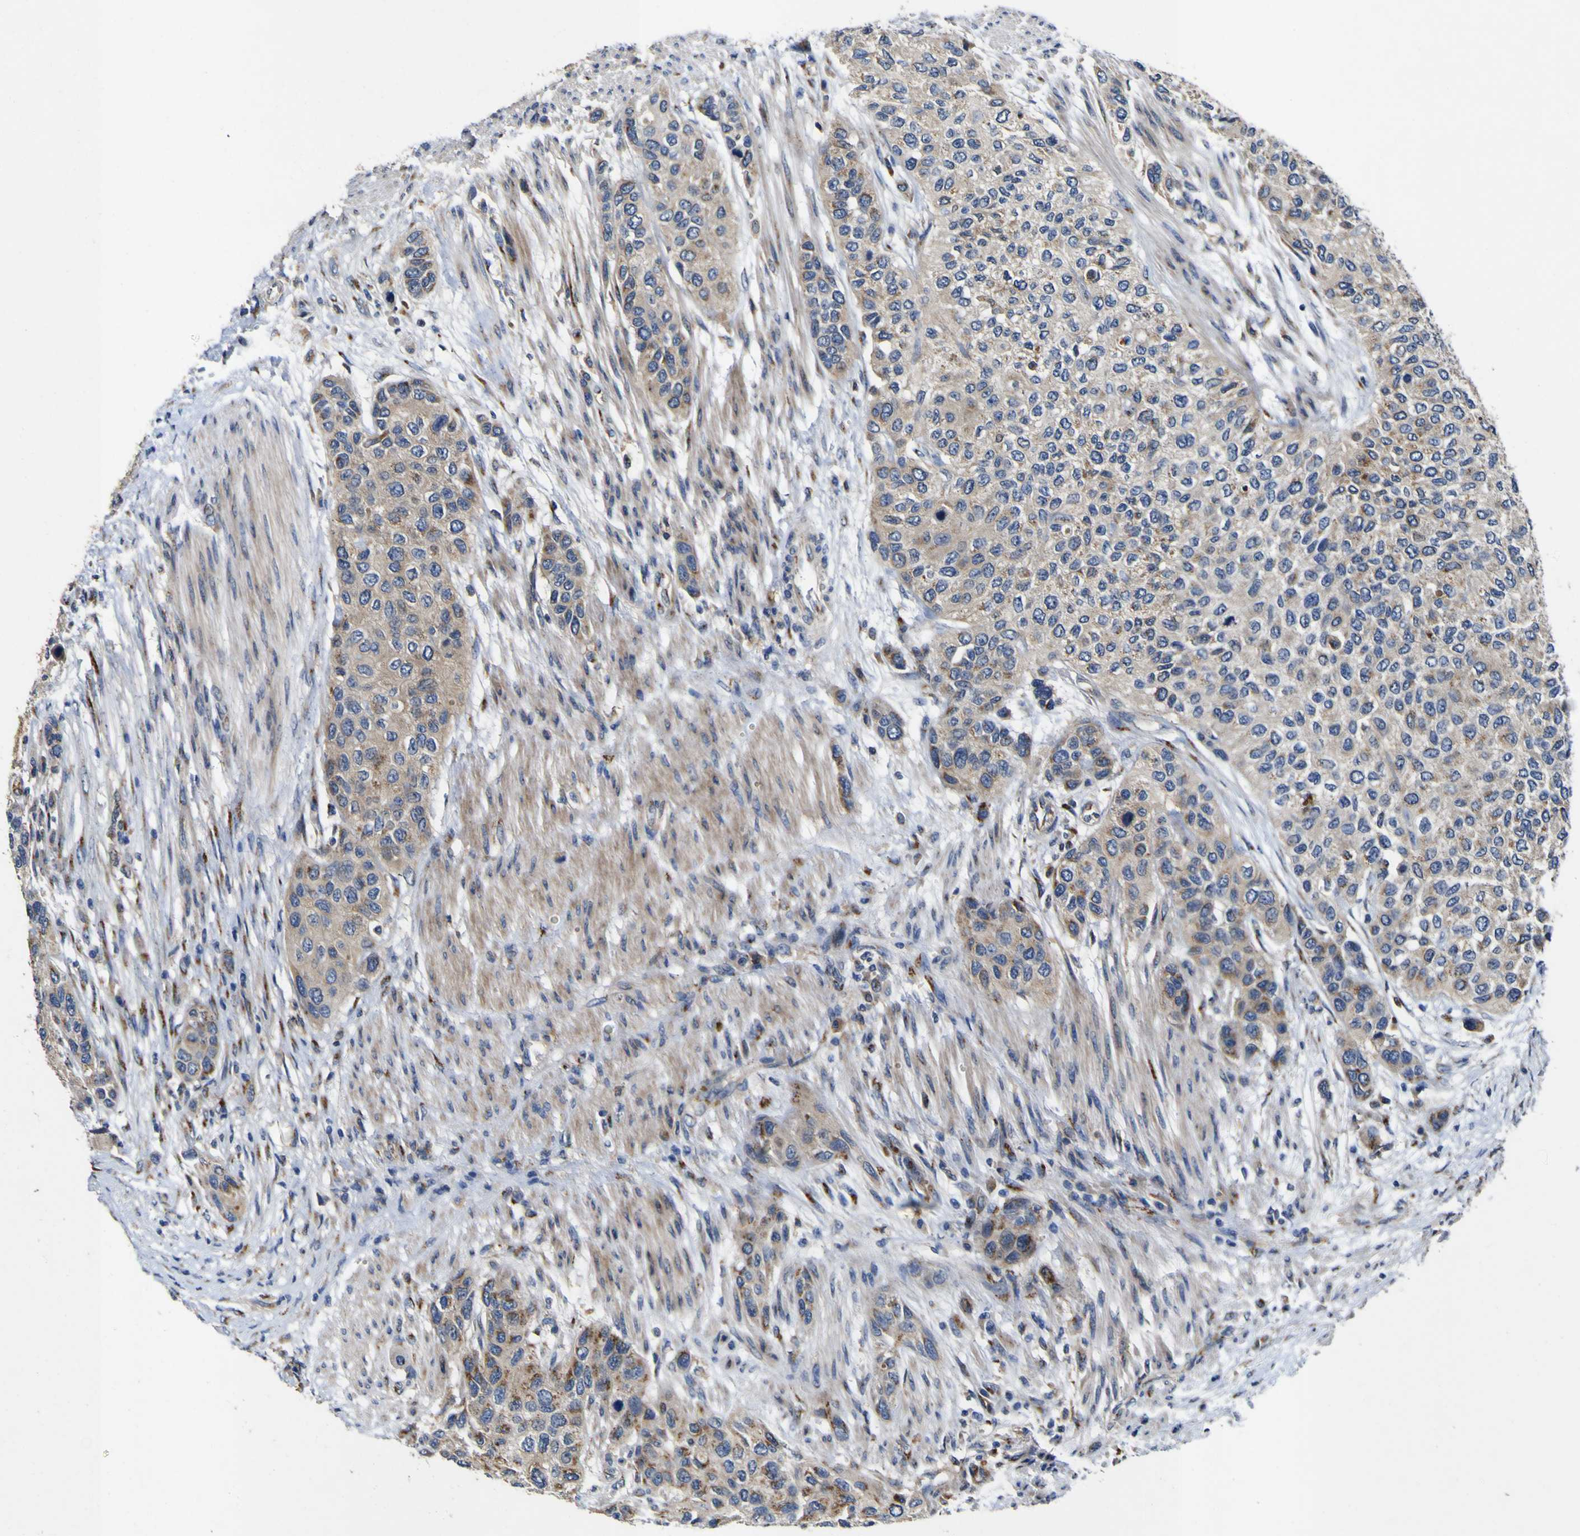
{"staining": {"intensity": "weak", "quantity": ">75%", "location": "cytoplasmic/membranous"}, "tissue": "urothelial cancer", "cell_type": "Tumor cells", "image_type": "cancer", "snomed": [{"axis": "morphology", "description": "Urothelial carcinoma, High grade"}, {"axis": "topography", "description": "Urinary bladder"}], "caption": "Immunohistochemistry of urothelial carcinoma (high-grade) exhibits low levels of weak cytoplasmic/membranous positivity in about >75% of tumor cells.", "gene": "COA1", "patient": {"sex": "female", "age": 56}}